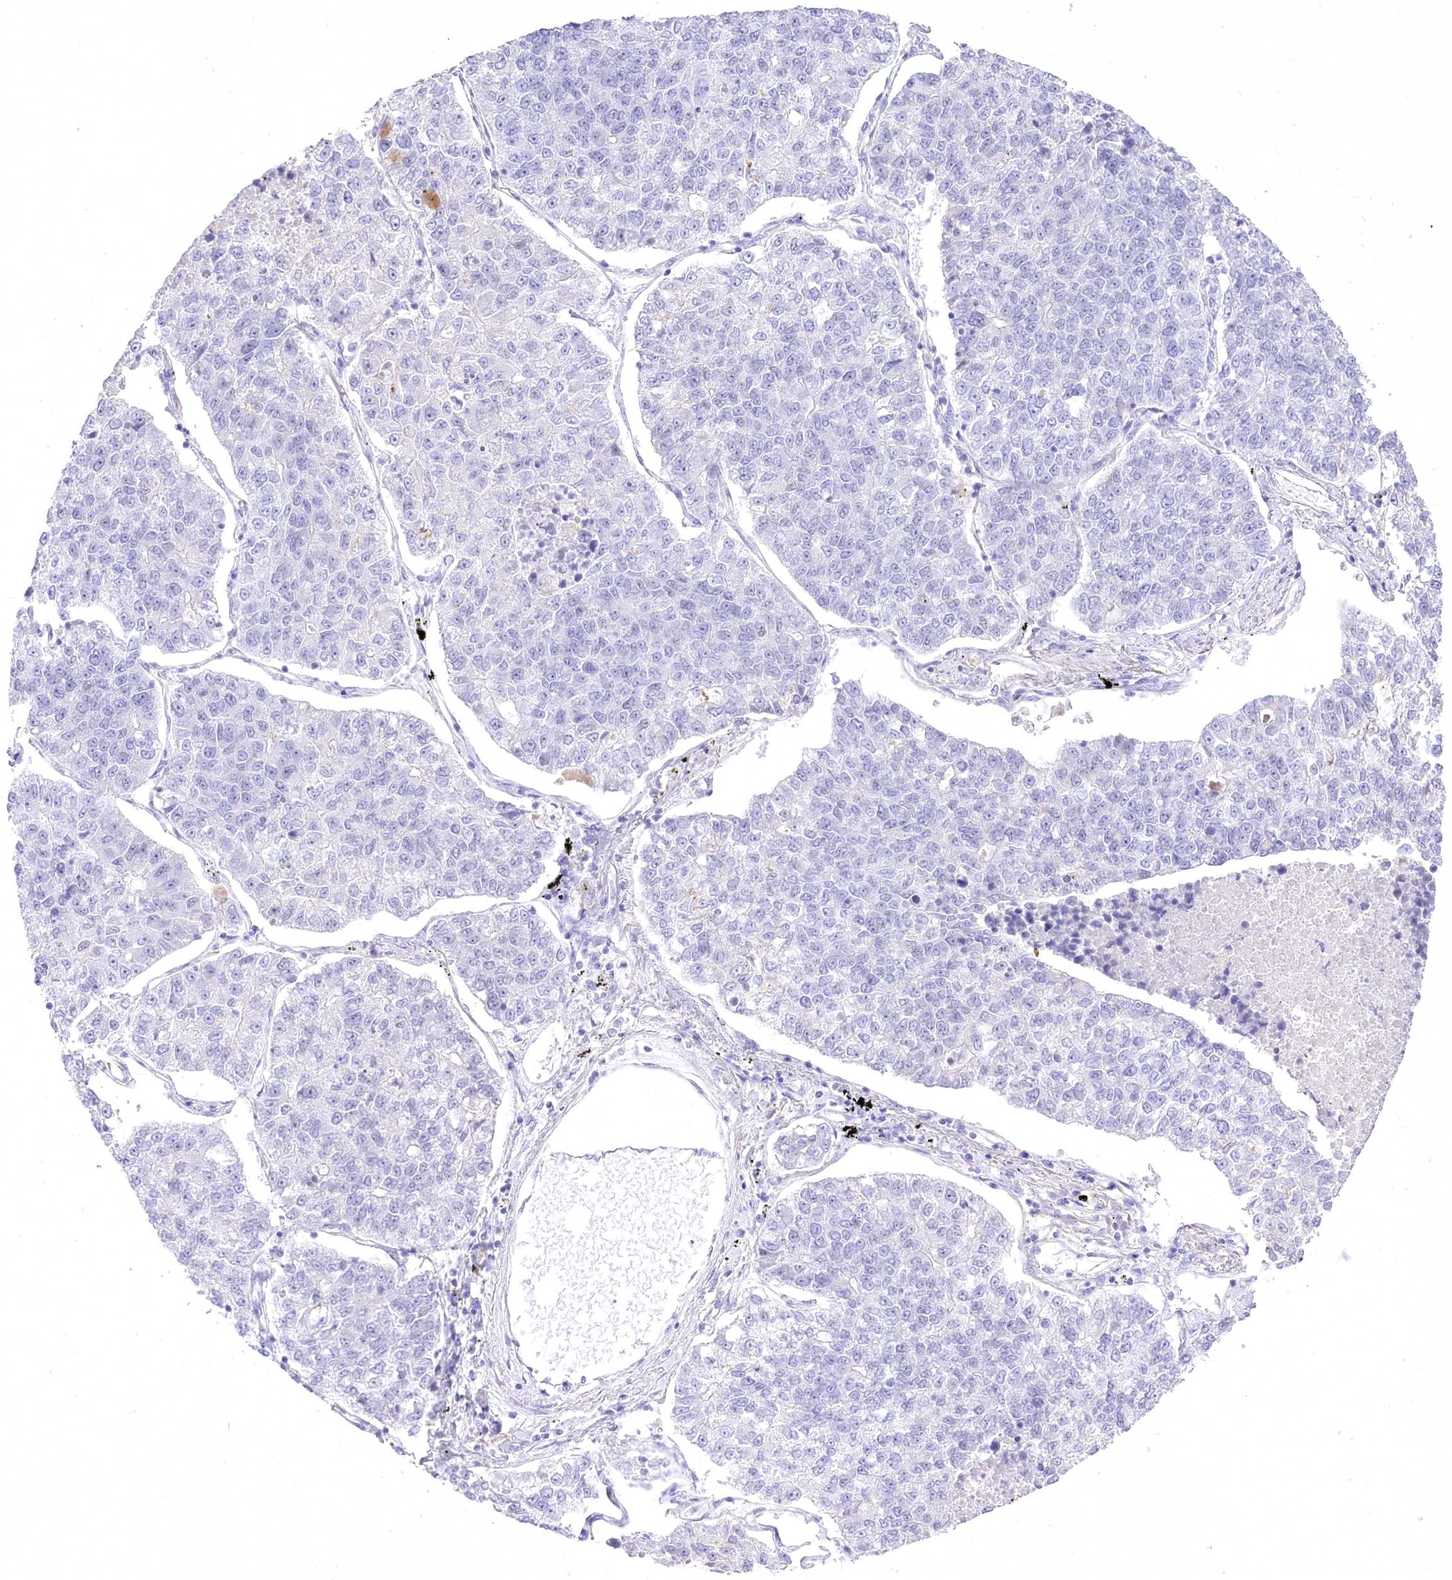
{"staining": {"intensity": "negative", "quantity": "none", "location": "none"}, "tissue": "lung cancer", "cell_type": "Tumor cells", "image_type": "cancer", "snomed": [{"axis": "morphology", "description": "Adenocarcinoma, NOS"}, {"axis": "topography", "description": "Lung"}], "caption": "This is an immunohistochemistry micrograph of human adenocarcinoma (lung). There is no positivity in tumor cells.", "gene": "HELT", "patient": {"sex": "male", "age": 49}}